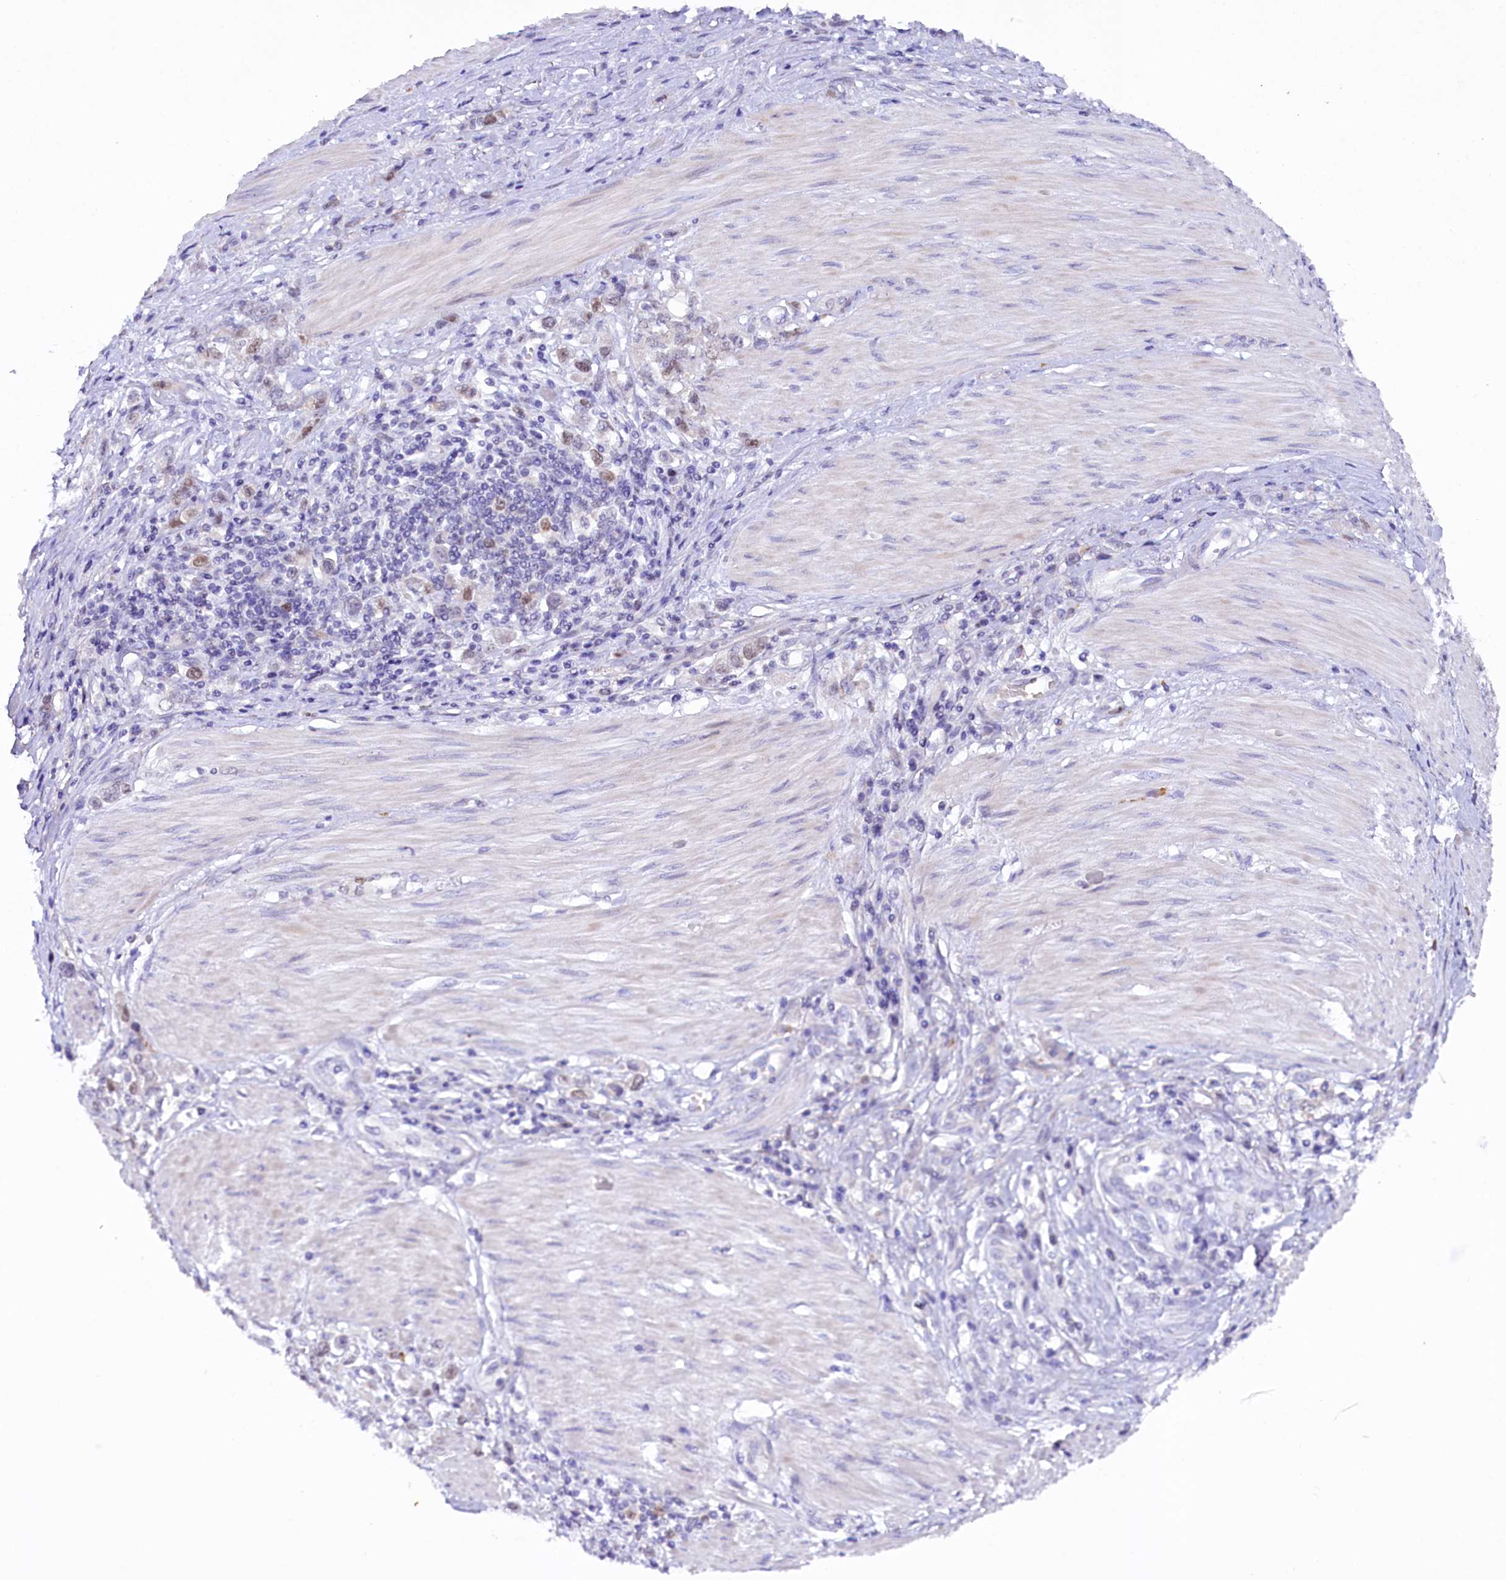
{"staining": {"intensity": "weak", "quantity": "25%-75%", "location": "nuclear"}, "tissue": "stomach cancer", "cell_type": "Tumor cells", "image_type": "cancer", "snomed": [{"axis": "morphology", "description": "Adenocarcinoma, NOS"}, {"axis": "topography", "description": "Stomach"}], "caption": "Brown immunohistochemical staining in stomach adenocarcinoma shows weak nuclear expression in approximately 25%-75% of tumor cells.", "gene": "FAM111B", "patient": {"sex": "female", "age": 76}}